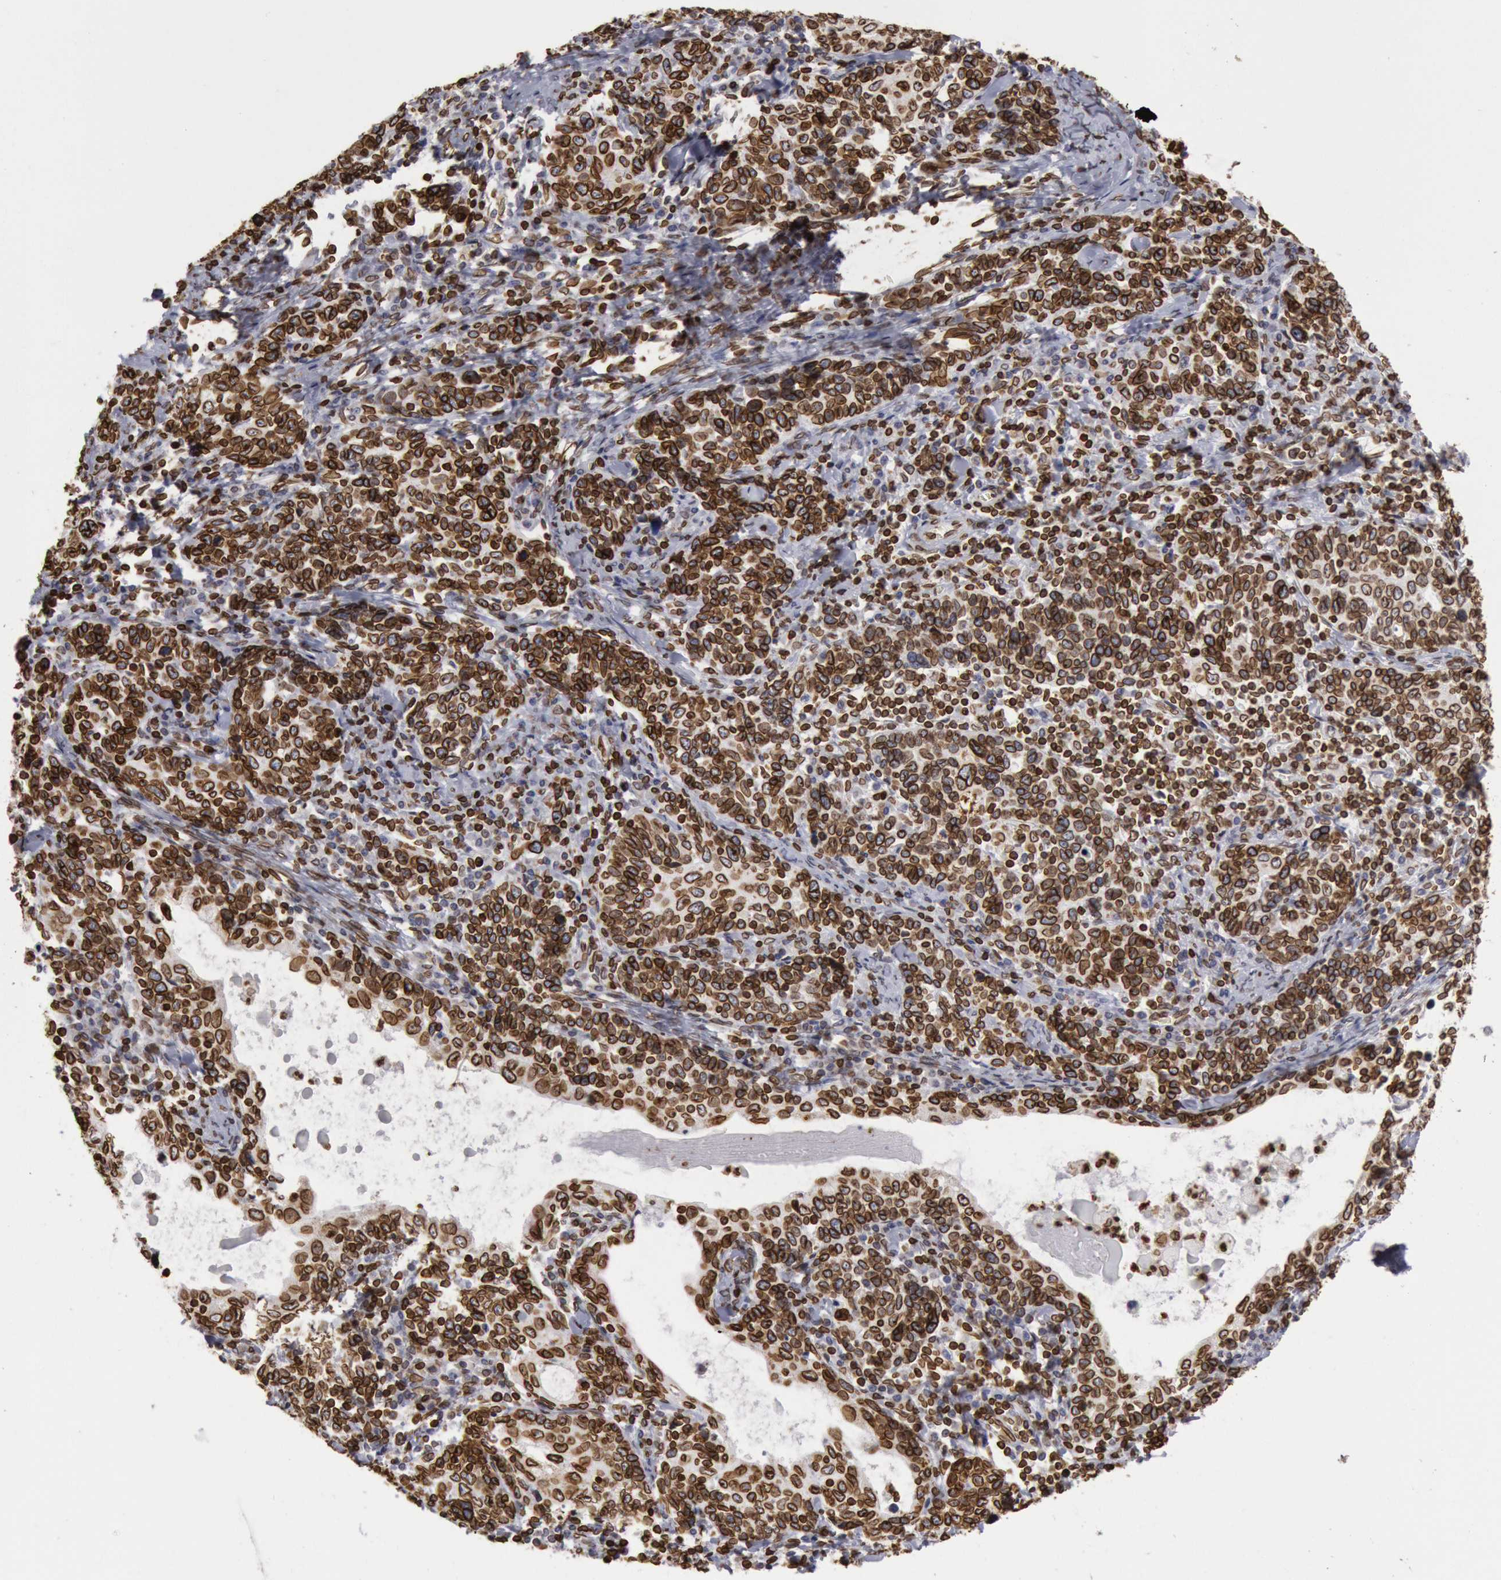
{"staining": {"intensity": "strong", "quantity": ">75%", "location": "cytoplasmic/membranous,nuclear"}, "tissue": "cervical cancer", "cell_type": "Tumor cells", "image_type": "cancer", "snomed": [{"axis": "morphology", "description": "Squamous cell carcinoma, NOS"}, {"axis": "topography", "description": "Cervix"}], "caption": "This micrograph shows cervical cancer stained with immunohistochemistry (IHC) to label a protein in brown. The cytoplasmic/membranous and nuclear of tumor cells show strong positivity for the protein. Nuclei are counter-stained blue.", "gene": "SUN2", "patient": {"sex": "female", "age": 41}}